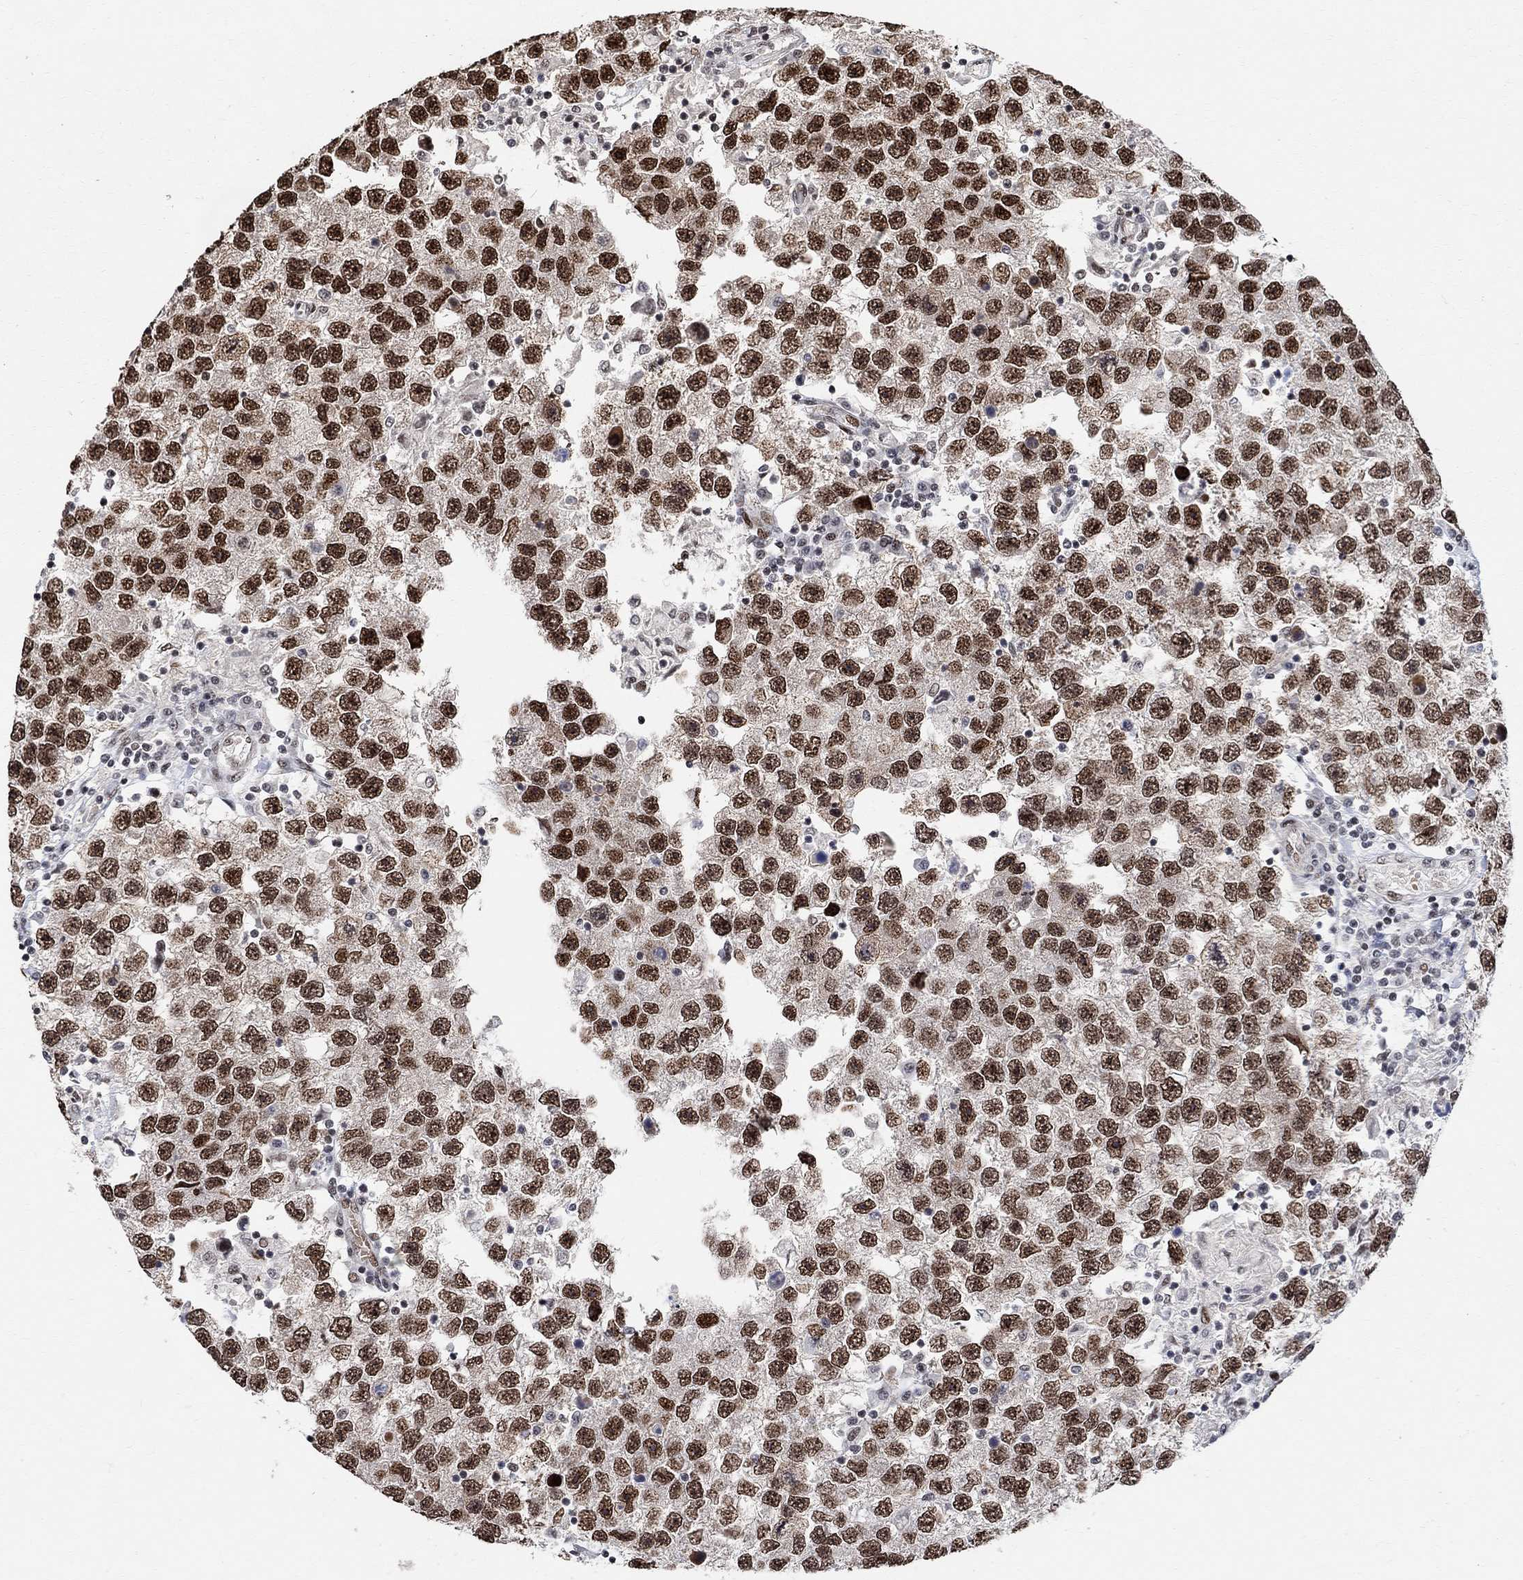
{"staining": {"intensity": "strong", "quantity": ">75%", "location": "nuclear"}, "tissue": "testis cancer", "cell_type": "Tumor cells", "image_type": "cancer", "snomed": [{"axis": "morphology", "description": "Seminoma, NOS"}, {"axis": "topography", "description": "Testis"}], "caption": "A brown stain labels strong nuclear positivity of a protein in human testis cancer tumor cells.", "gene": "E4F1", "patient": {"sex": "male", "age": 26}}